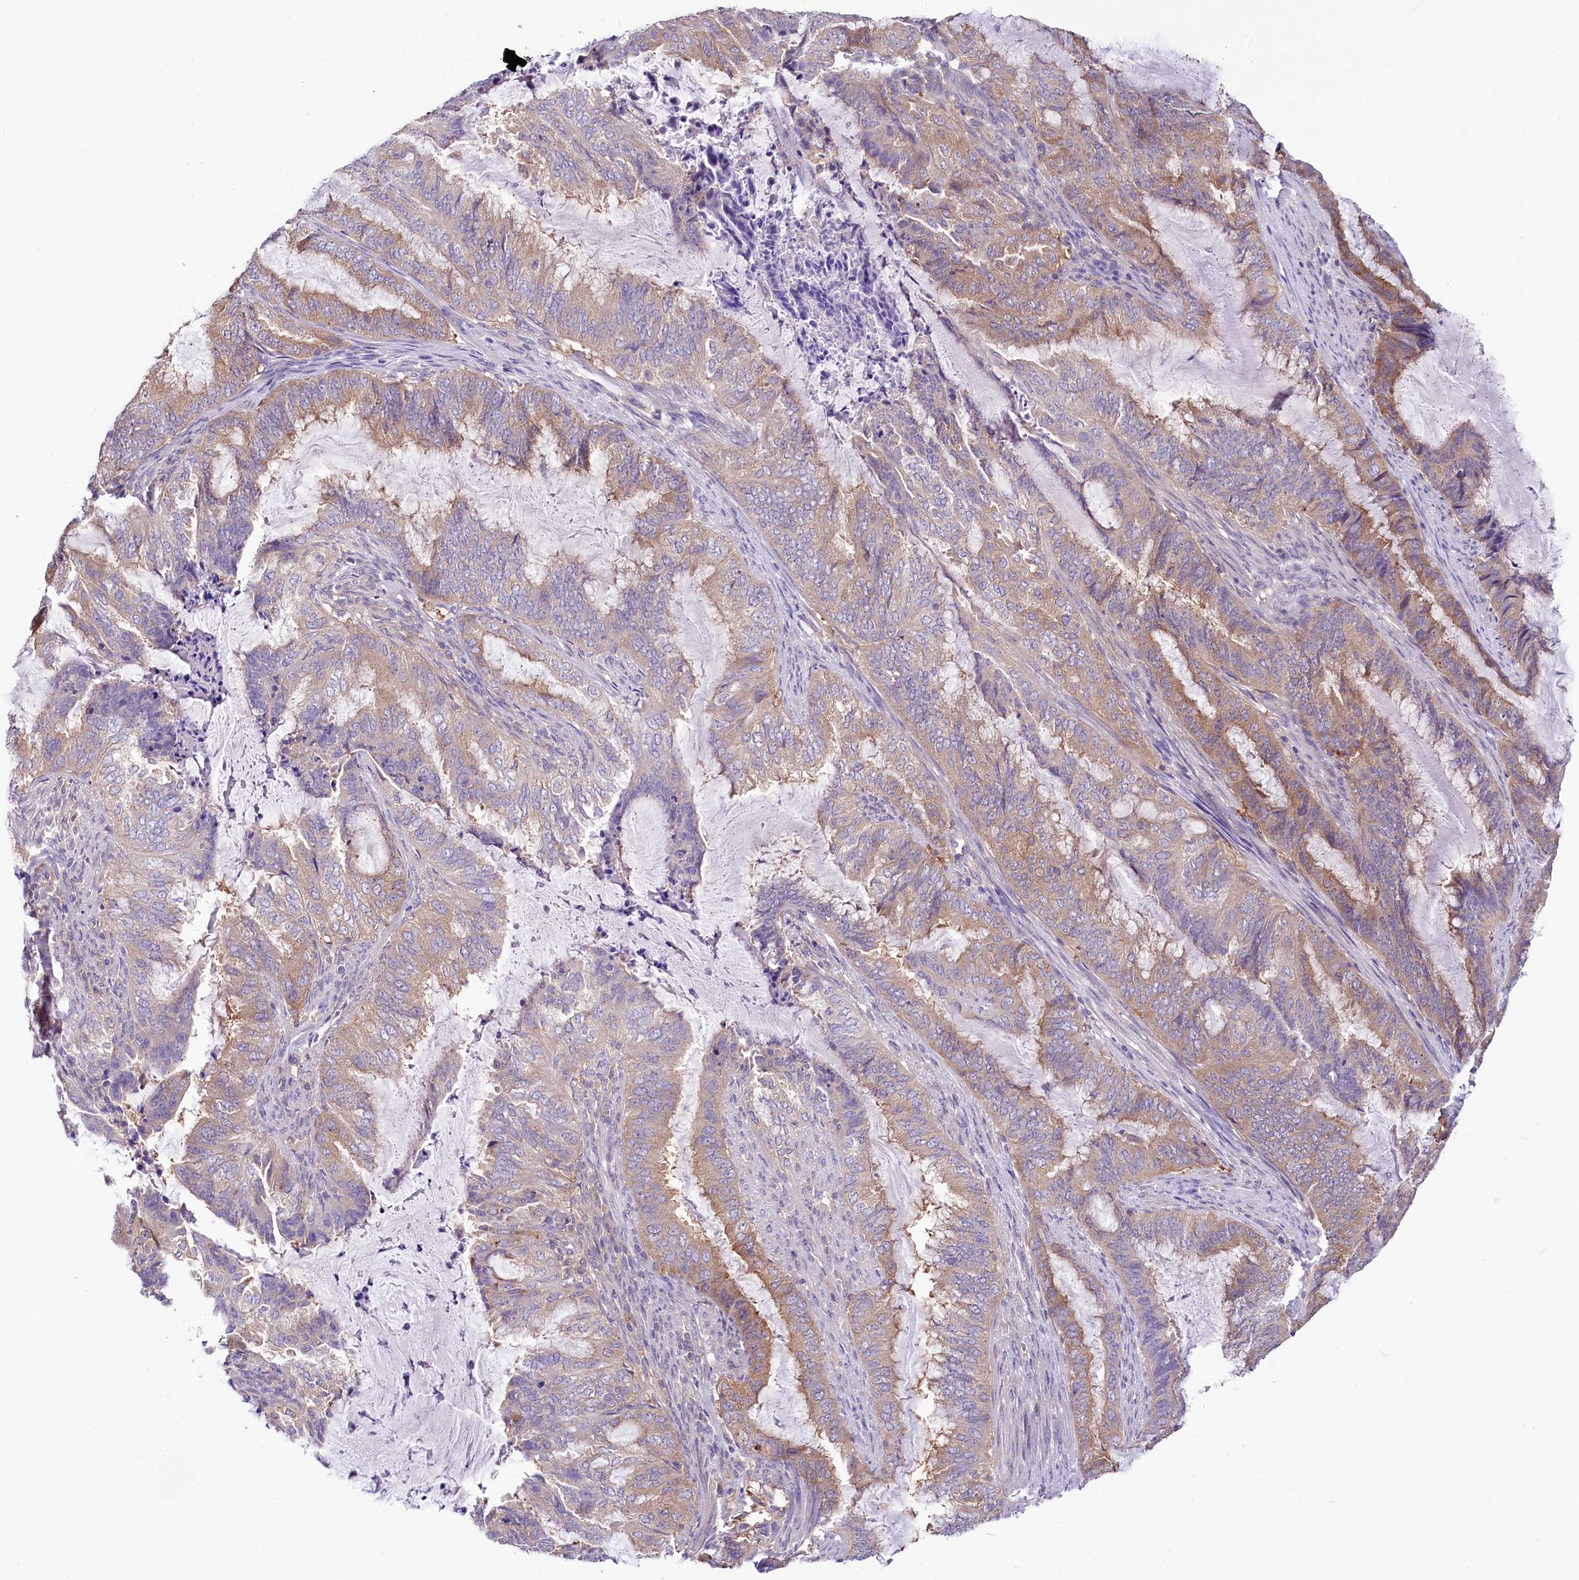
{"staining": {"intensity": "weak", "quantity": "25%-75%", "location": "cytoplasmic/membranous"}, "tissue": "endometrial cancer", "cell_type": "Tumor cells", "image_type": "cancer", "snomed": [{"axis": "morphology", "description": "Adenocarcinoma, NOS"}, {"axis": "topography", "description": "Endometrium"}], "caption": "Immunohistochemical staining of endometrial cancer displays low levels of weak cytoplasmic/membranous staining in approximately 25%-75% of tumor cells.", "gene": "ABHD5", "patient": {"sex": "female", "age": 51}}